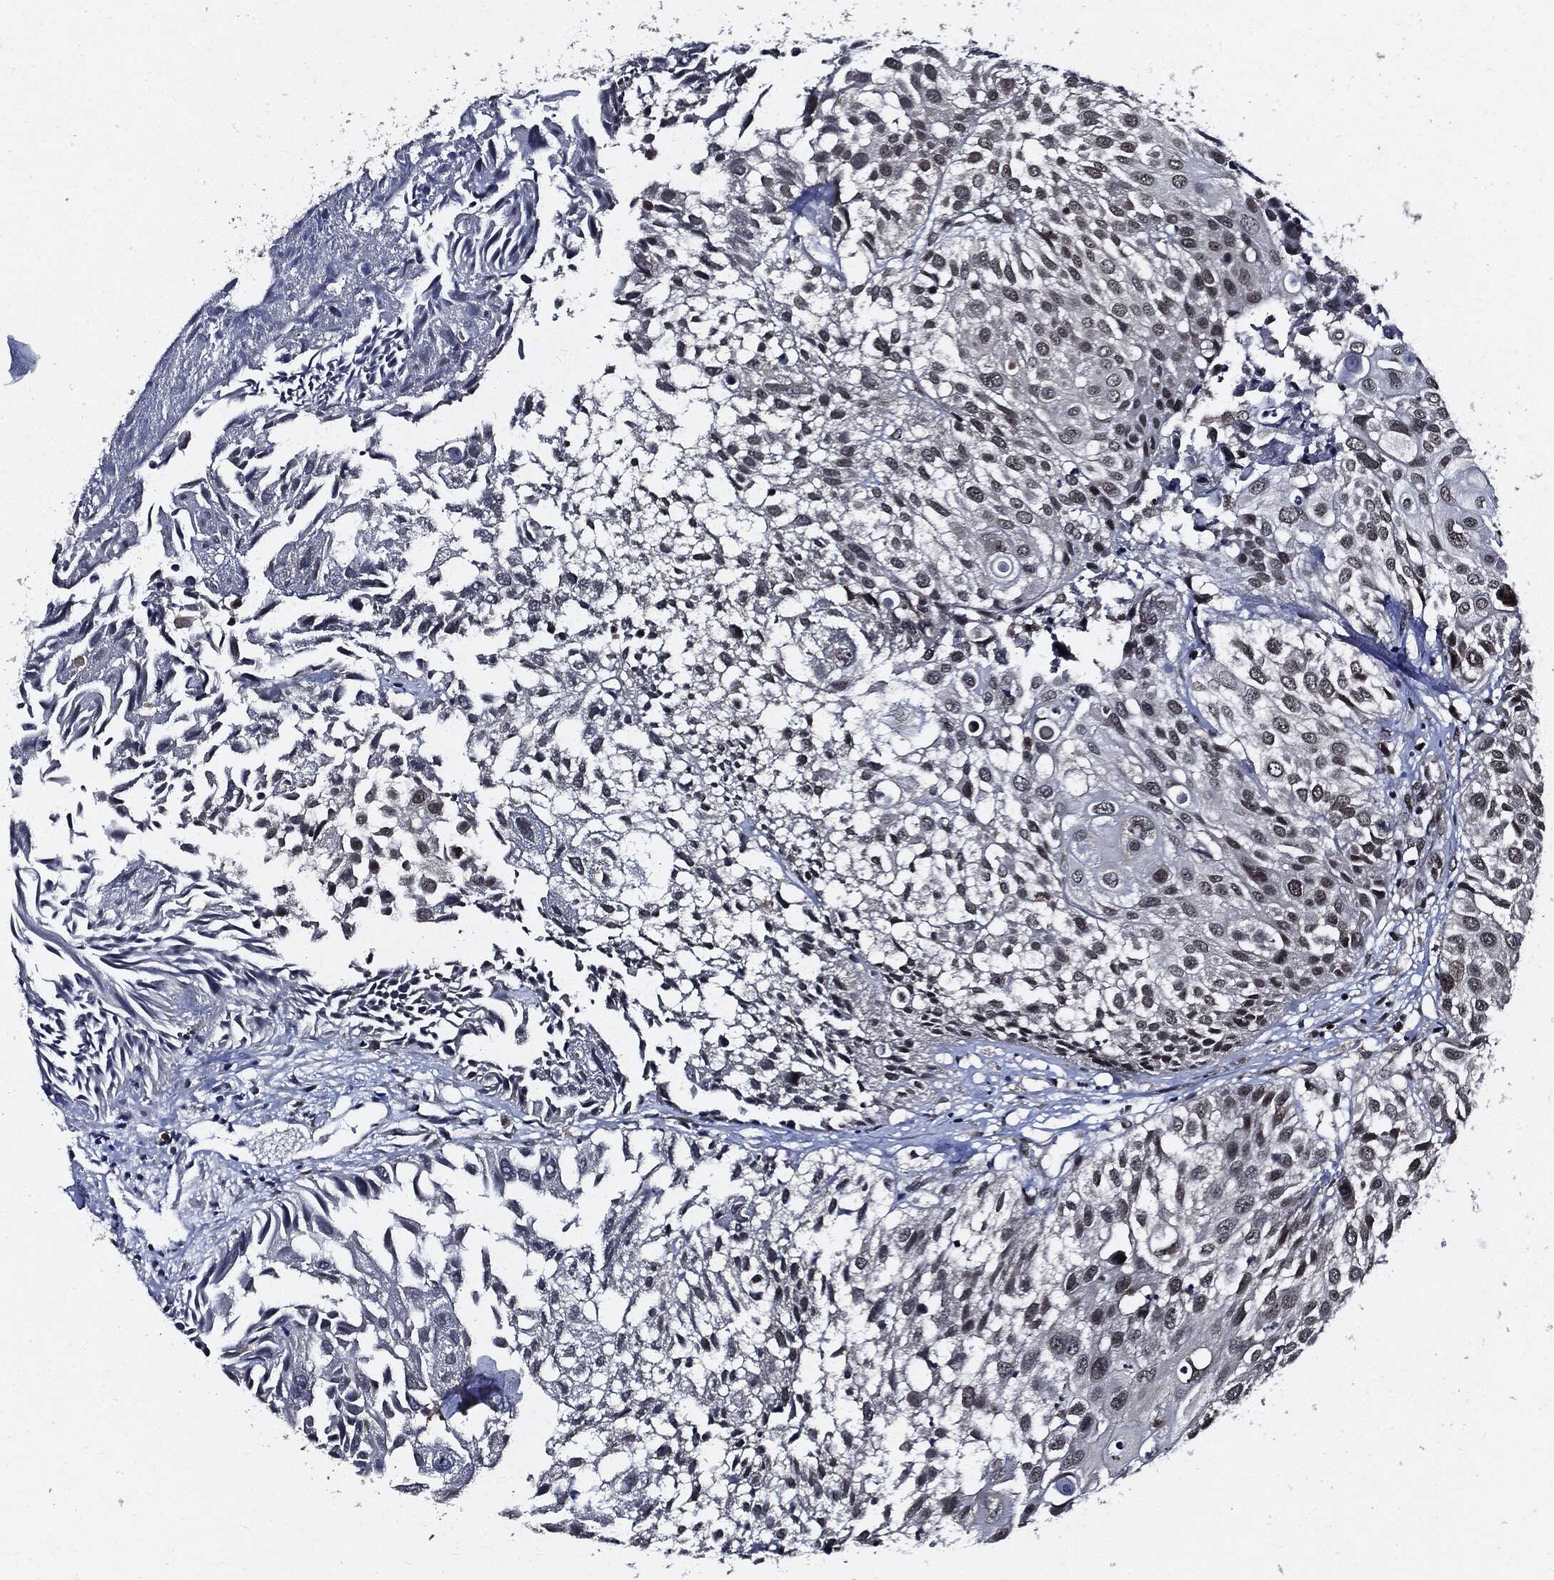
{"staining": {"intensity": "weak", "quantity": "25%-75%", "location": "nuclear"}, "tissue": "urothelial cancer", "cell_type": "Tumor cells", "image_type": "cancer", "snomed": [{"axis": "morphology", "description": "Urothelial carcinoma, High grade"}, {"axis": "topography", "description": "Urinary bladder"}], "caption": "Urothelial cancer stained with a brown dye demonstrates weak nuclear positive expression in about 25%-75% of tumor cells.", "gene": "SUGT1", "patient": {"sex": "female", "age": 79}}